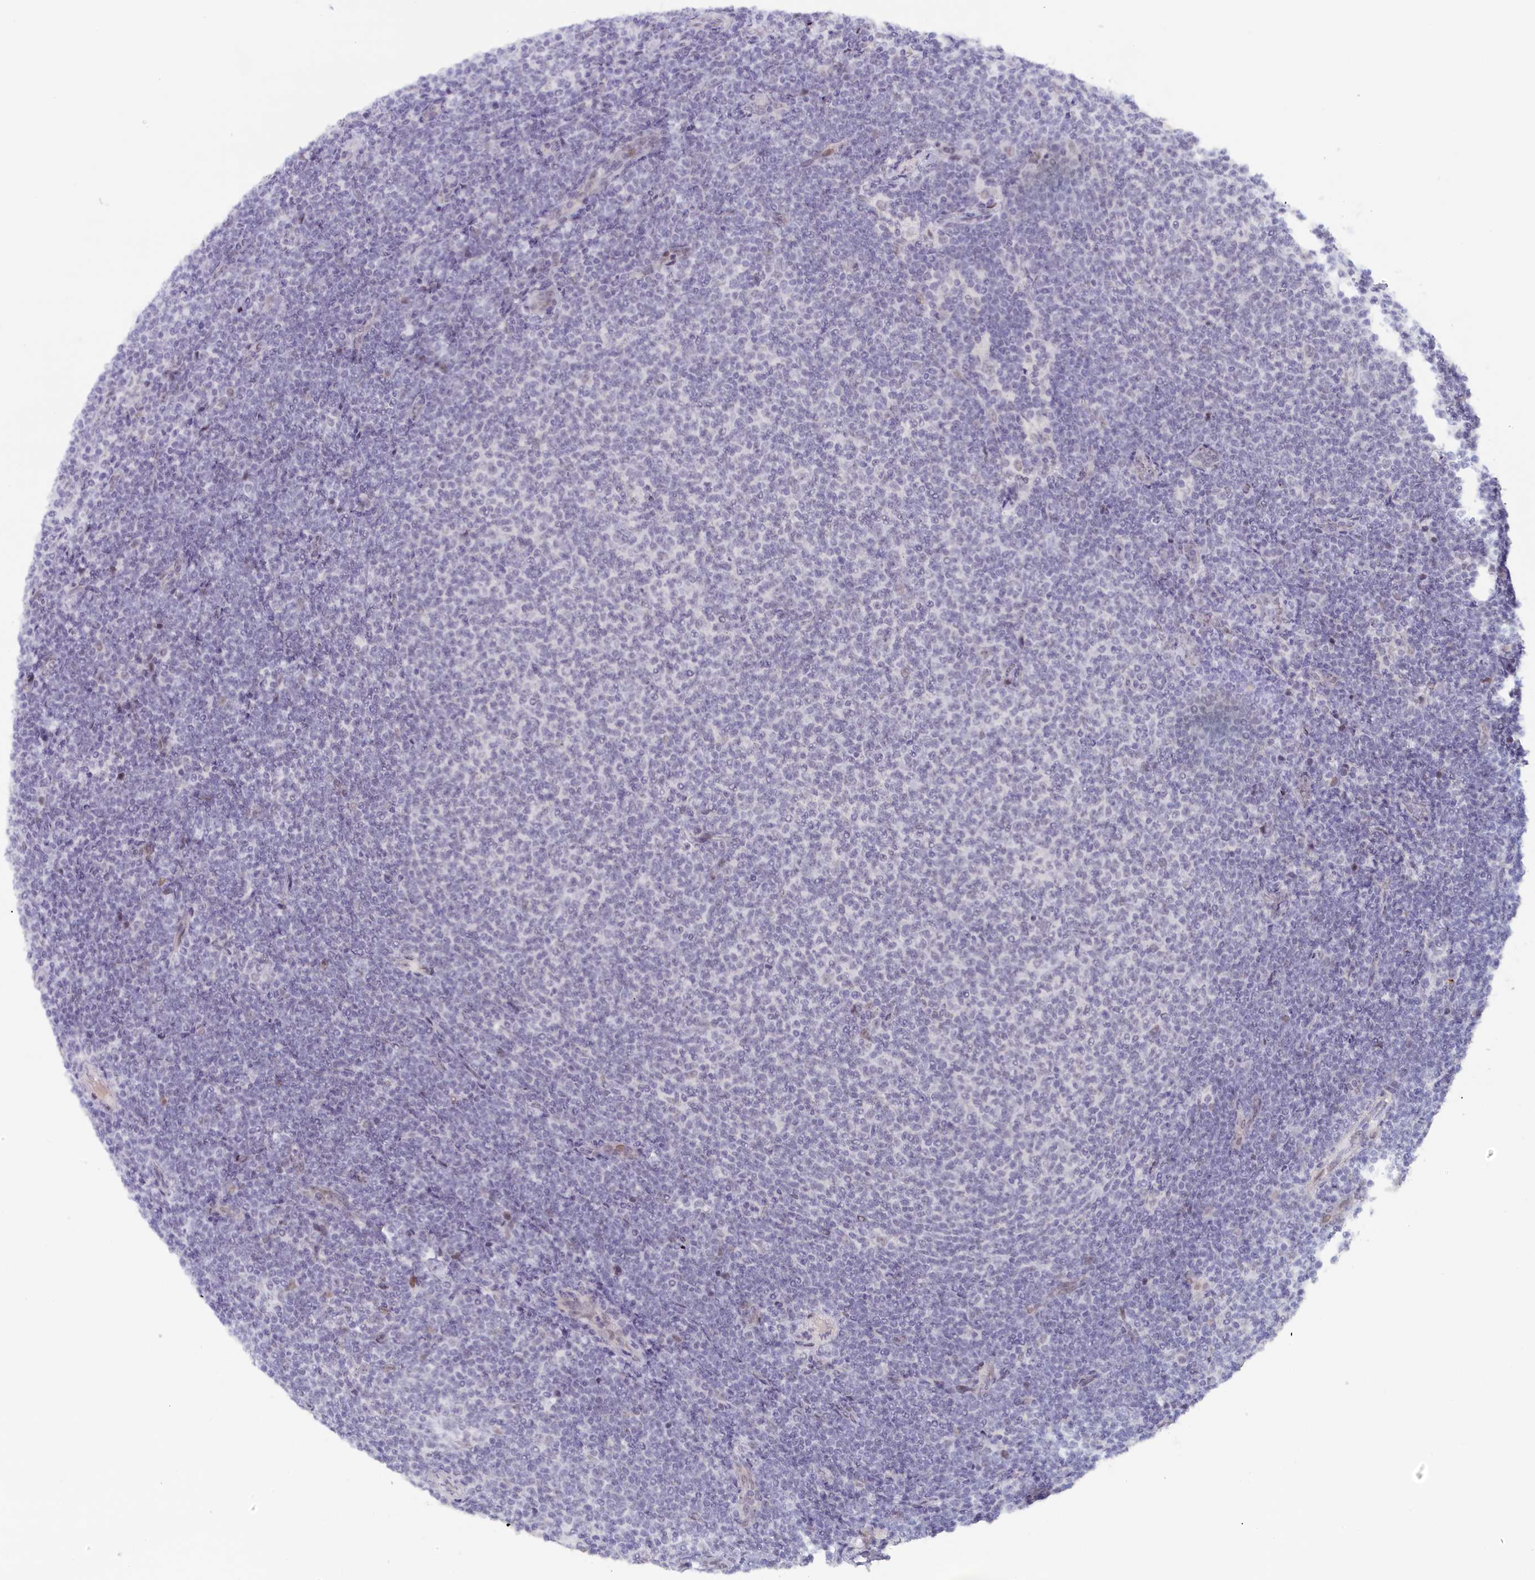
{"staining": {"intensity": "negative", "quantity": "none", "location": "none"}, "tissue": "lymphoma", "cell_type": "Tumor cells", "image_type": "cancer", "snomed": [{"axis": "morphology", "description": "Malignant lymphoma, non-Hodgkin's type, Low grade"}, {"axis": "topography", "description": "Lymph node"}], "caption": "A high-resolution histopathology image shows immunohistochemistry staining of malignant lymphoma, non-Hodgkin's type (low-grade), which reveals no significant expression in tumor cells.", "gene": "SEC31B", "patient": {"sex": "male", "age": 66}}